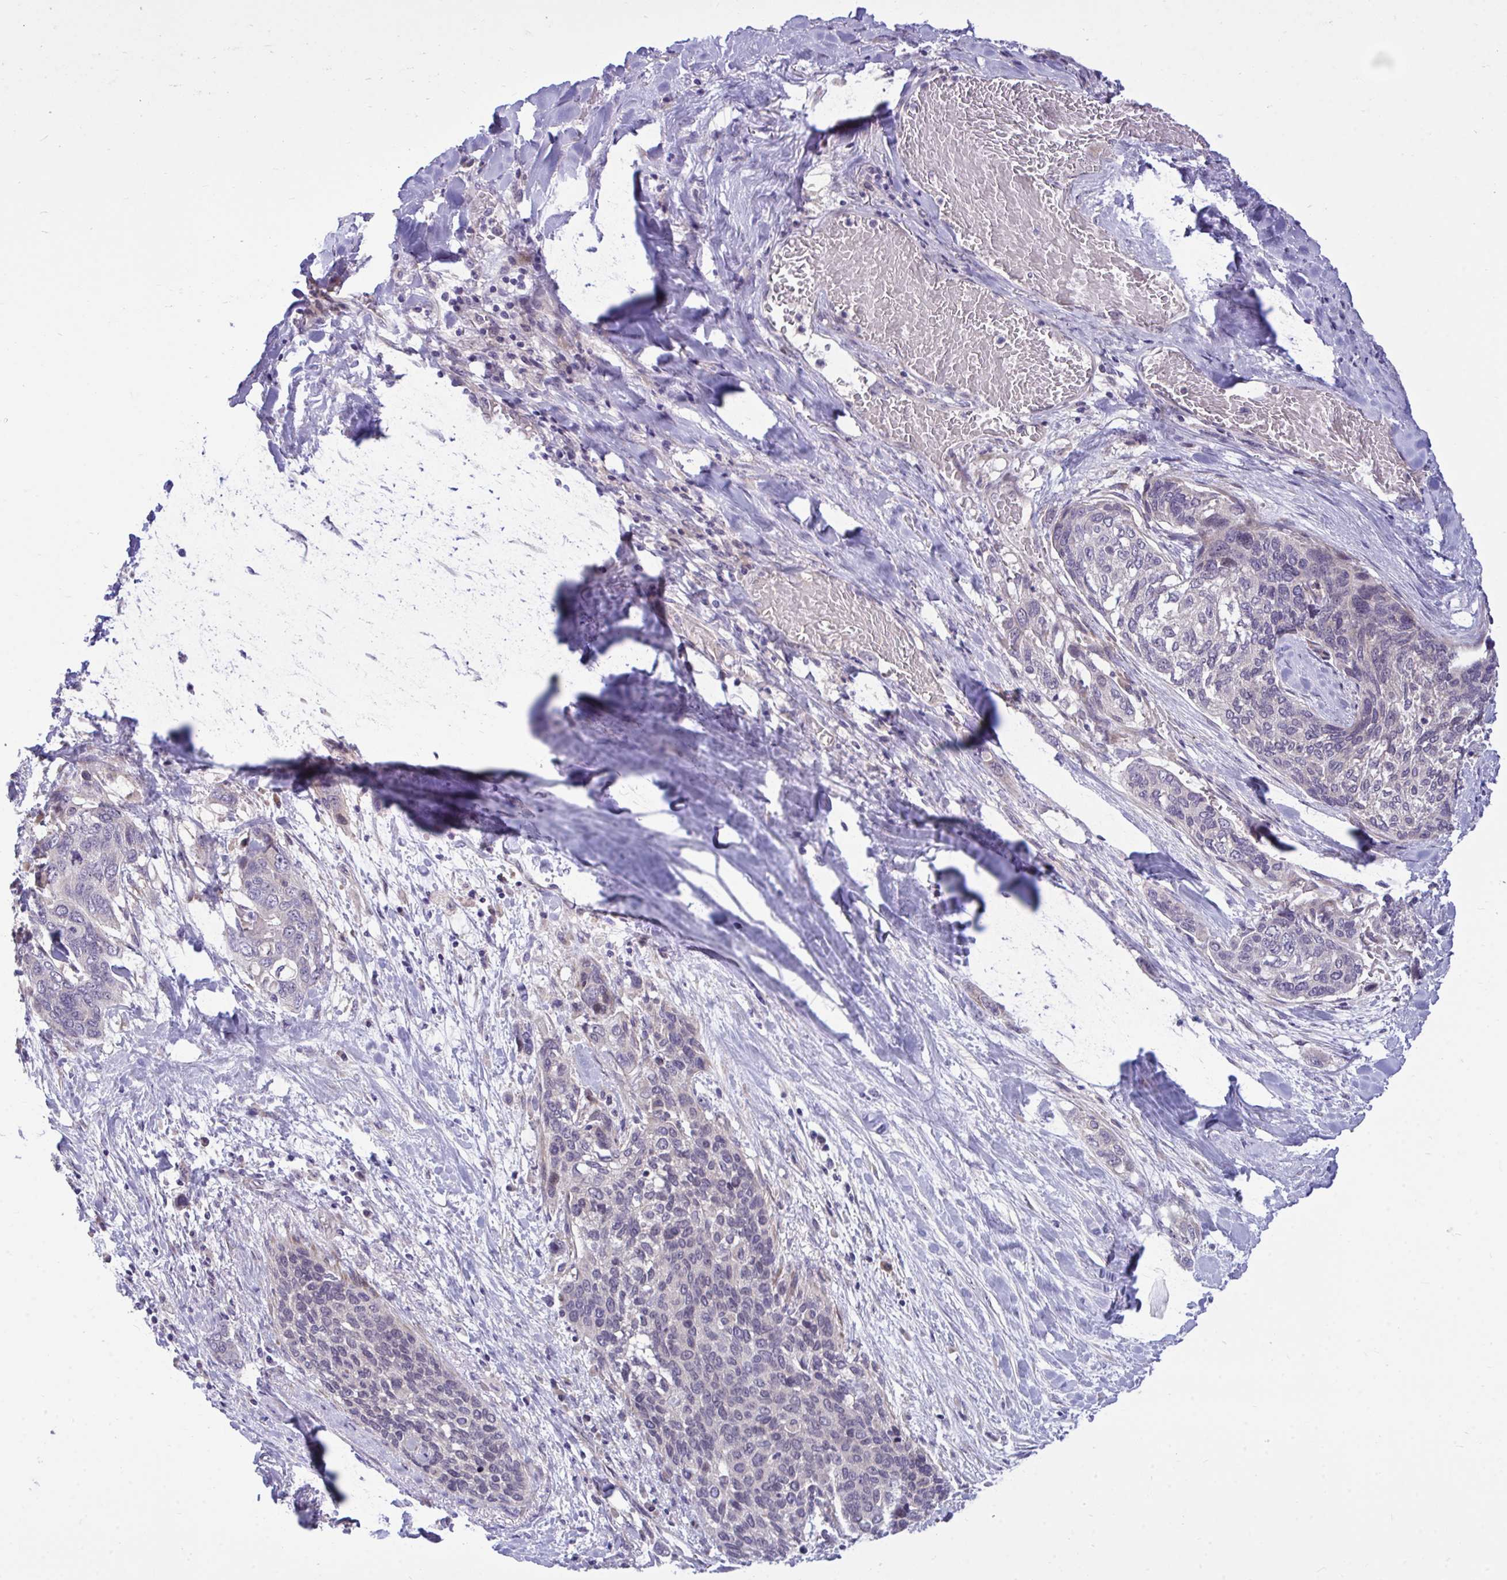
{"staining": {"intensity": "weak", "quantity": "<25%", "location": "cytoplasmic/membranous"}, "tissue": "lung cancer", "cell_type": "Tumor cells", "image_type": "cancer", "snomed": [{"axis": "morphology", "description": "Squamous cell carcinoma, NOS"}, {"axis": "morphology", "description": "Squamous cell carcinoma, metastatic, NOS"}, {"axis": "topography", "description": "Lymph node"}, {"axis": "topography", "description": "Lung"}], "caption": "Human lung cancer stained for a protein using IHC shows no expression in tumor cells.", "gene": "HMBOX1", "patient": {"sex": "male", "age": 41}}